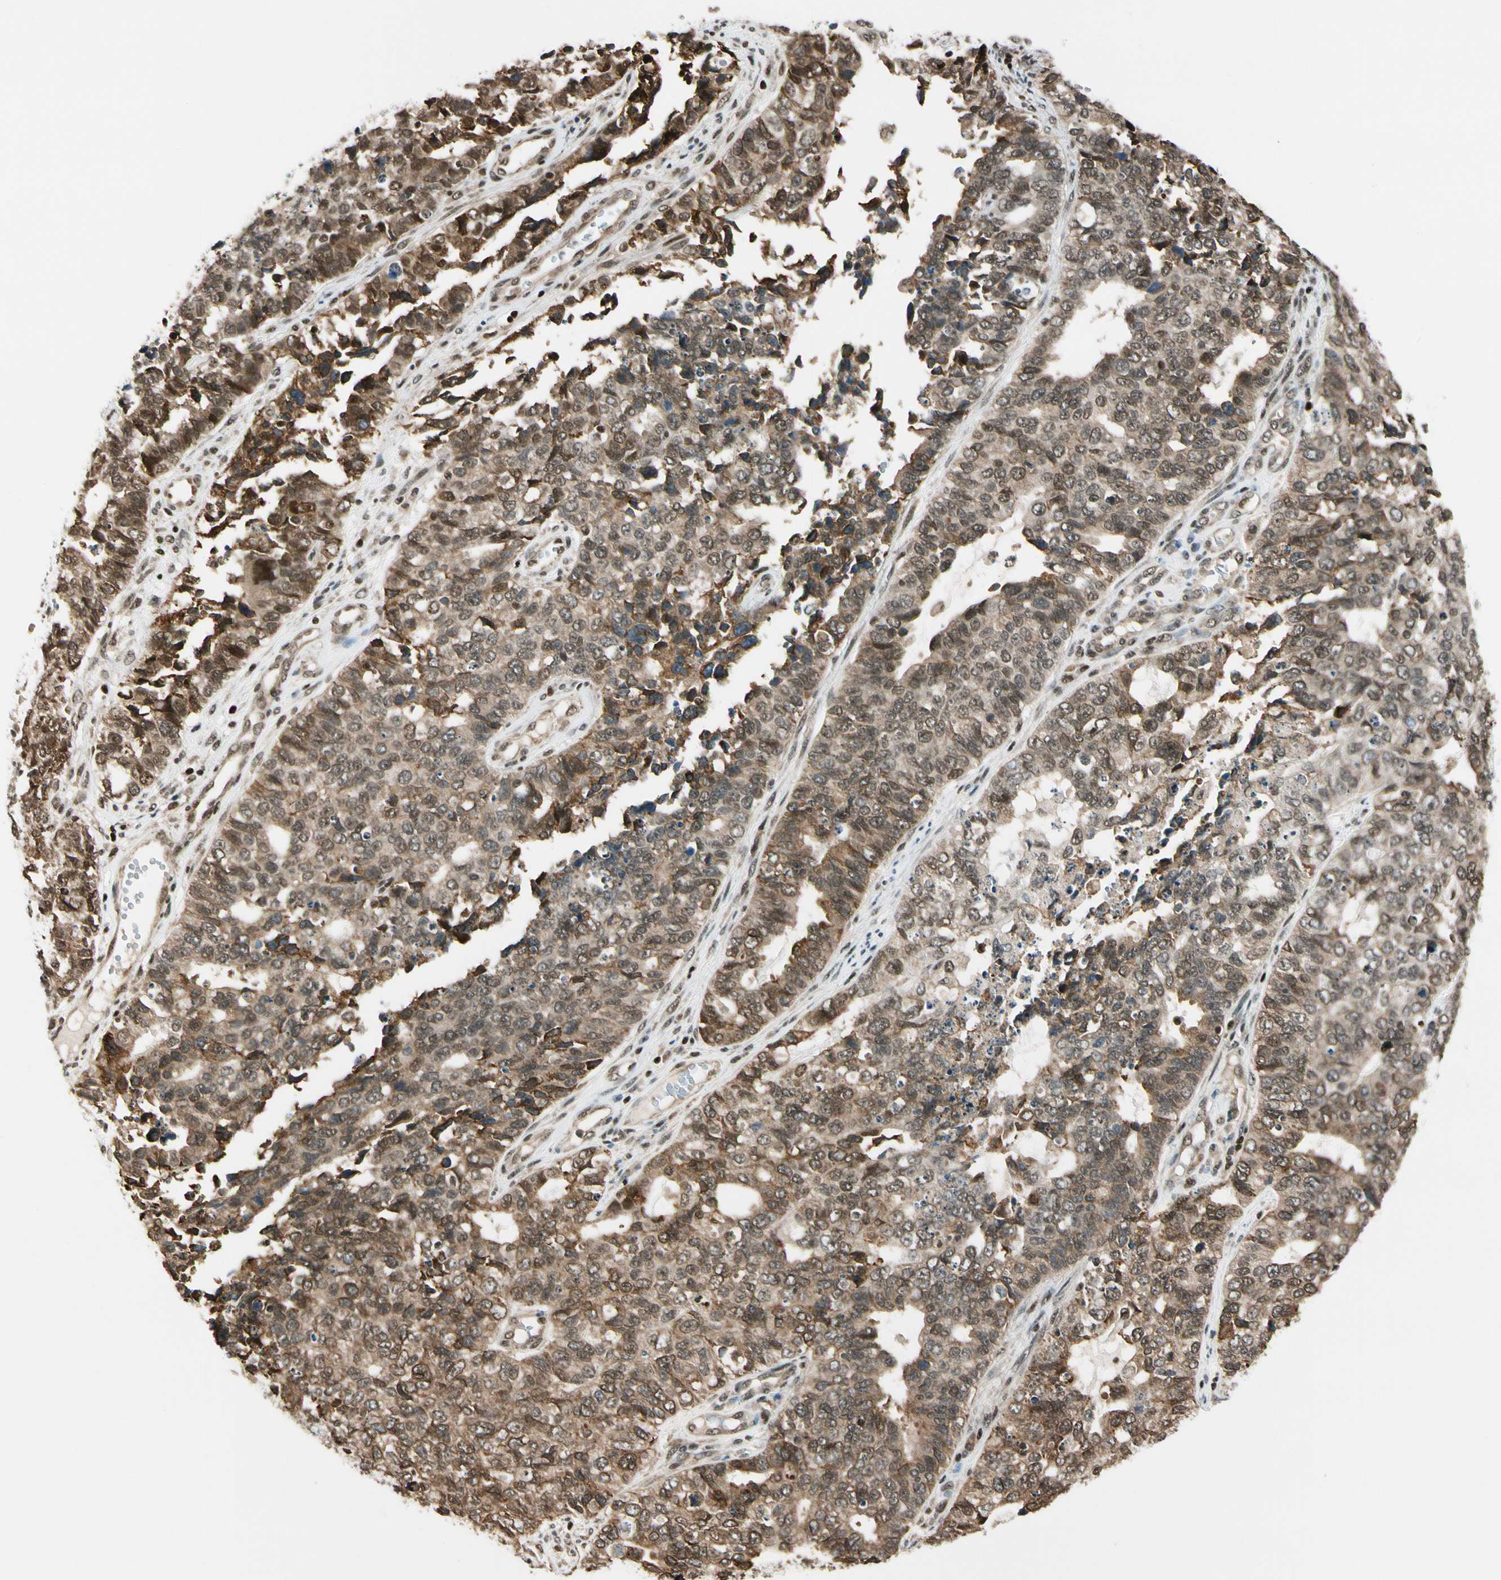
{"staining": {"intensity": "moderate", "quantity": ">75%", "location": "cytoplasmic/membranous,nuclear"}, "tissue": "cervical cancer", "cell_type": "Tumor cells", "image_type": "cancer", "snomed": [{"axis": "morphology", "description": "Squamous cell carcinoma, NOS"}, {"axis": "topography", "description": "Cervix"}], "caption": "Protein staining exhibits moderate cytoplasmic/membranous and nuclear positivity in approximately >75% of tumor cells in cervical cancer (squamous cell carcinoma).", "gene": "DAXX", "patient": {"sex": "female", "age": 63}}